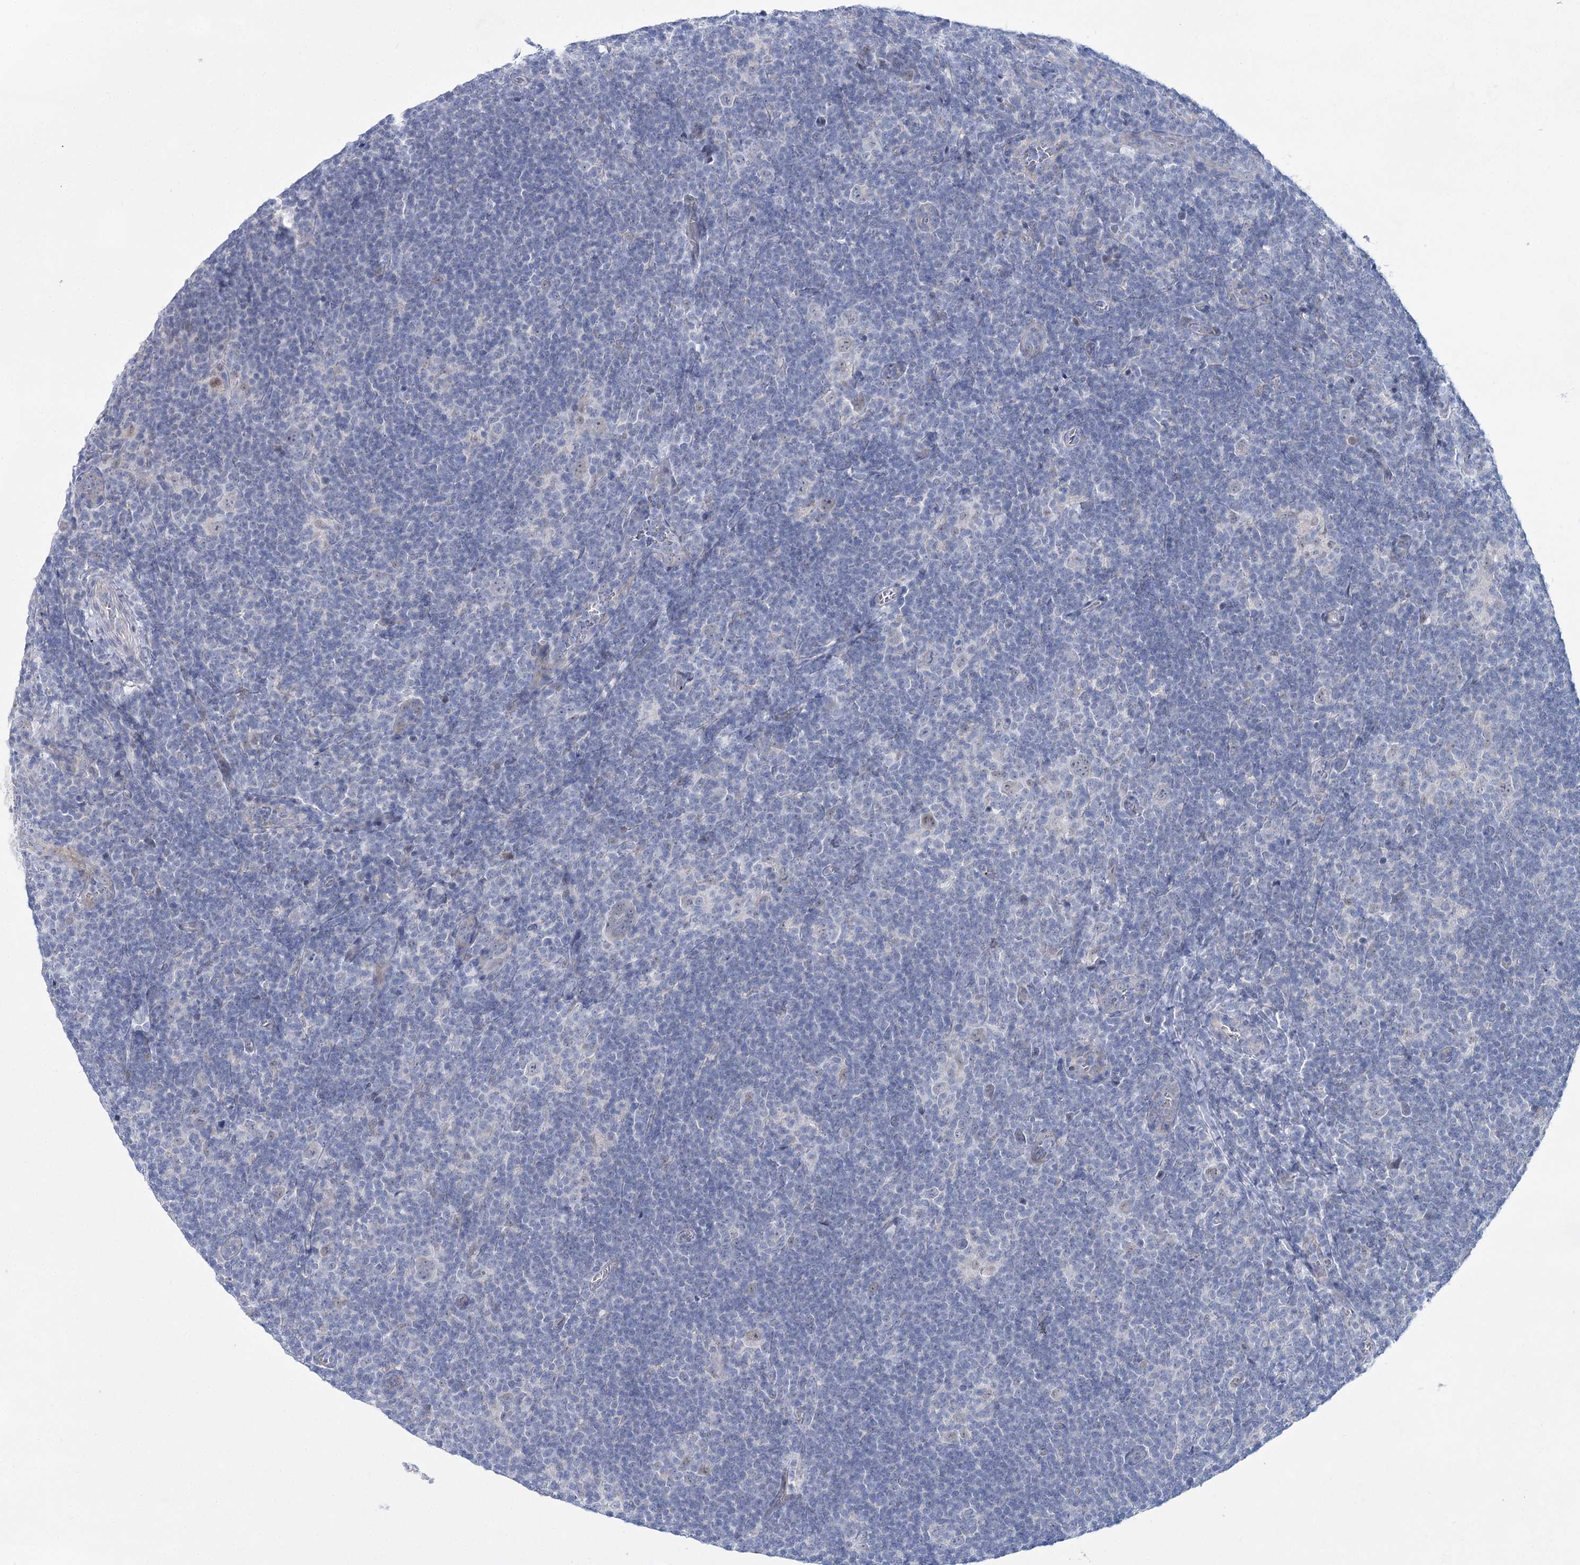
{"staining": {"intensity": "negative", "quantity": "none", "location": "none"}, "tissue": "lymphoma", "cell_type": "Tumor cells", "image_type": "cancer", "snomed": [{"axis": "morphology", "description": "Hodgkin's disease, NOS"}, {"axis": "topography", "description": "Lymph node"}], "caption": "Tumor cells show no significant protein staining in Hodgkin's disease. (DAB (3,3'-diaminobenzidine) IHC, high magnification).", "gene": "BPHL", "patient": {"sex": "female", "age": 57}}